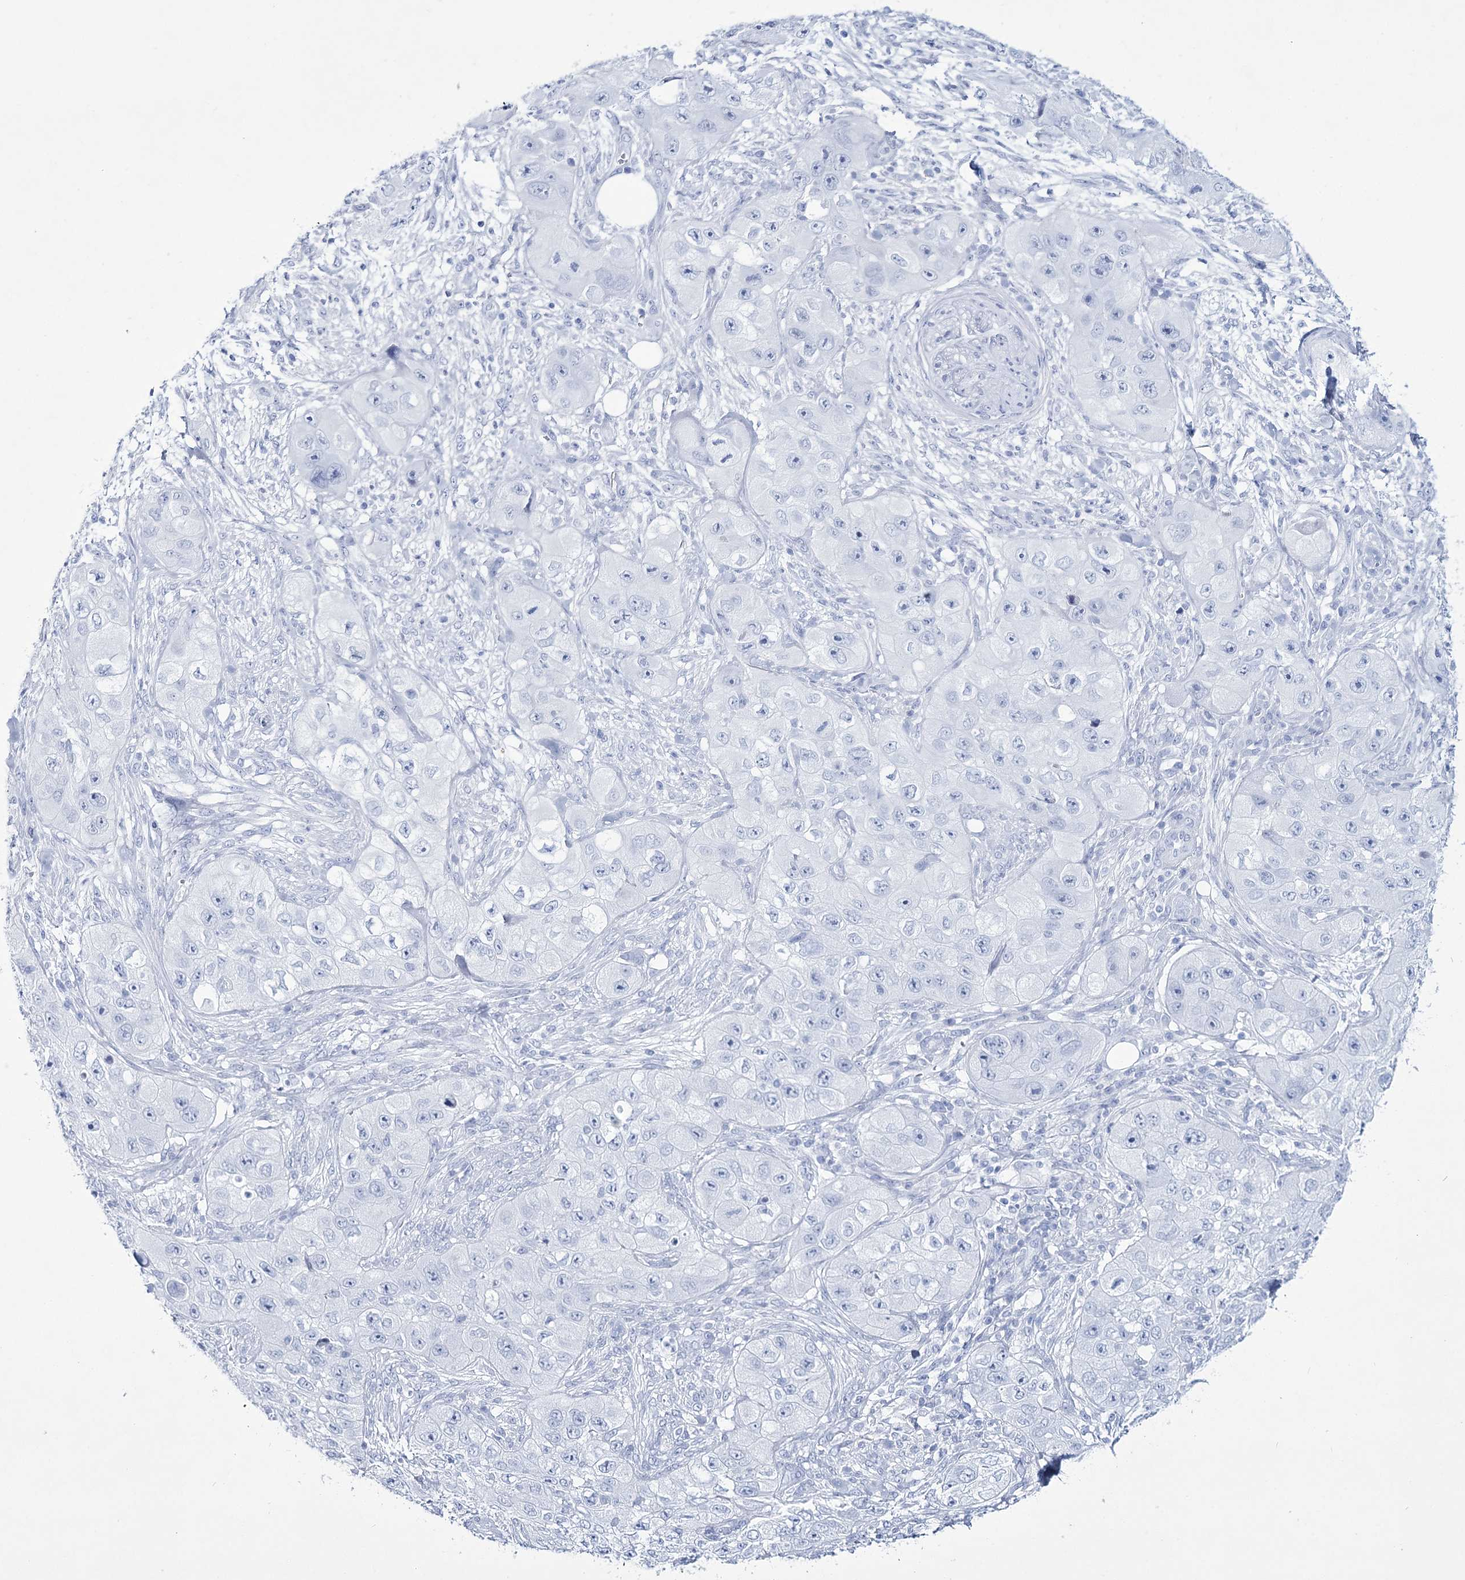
{"staining": {"intensity": "negative", "quantity": "none", "location": "none"}, "tissue": "skin cancer", "cell_type": "Tumor cells", "image_type": "cancer", "snomed": [{"axis": "morphology", "description": "Squamous cell carcinoma, NOS"}, {"axis": "topography", "description": "Skin"}, {"axis": "topography", "description": "Subcutis"}], "caption": "IHC image of human skin squamous cell carcinoma stained for a protein (brown), which displays no expression in tumor cells.", "gene": "RNF186", "patient": {"sex": "male", "age": 73}}